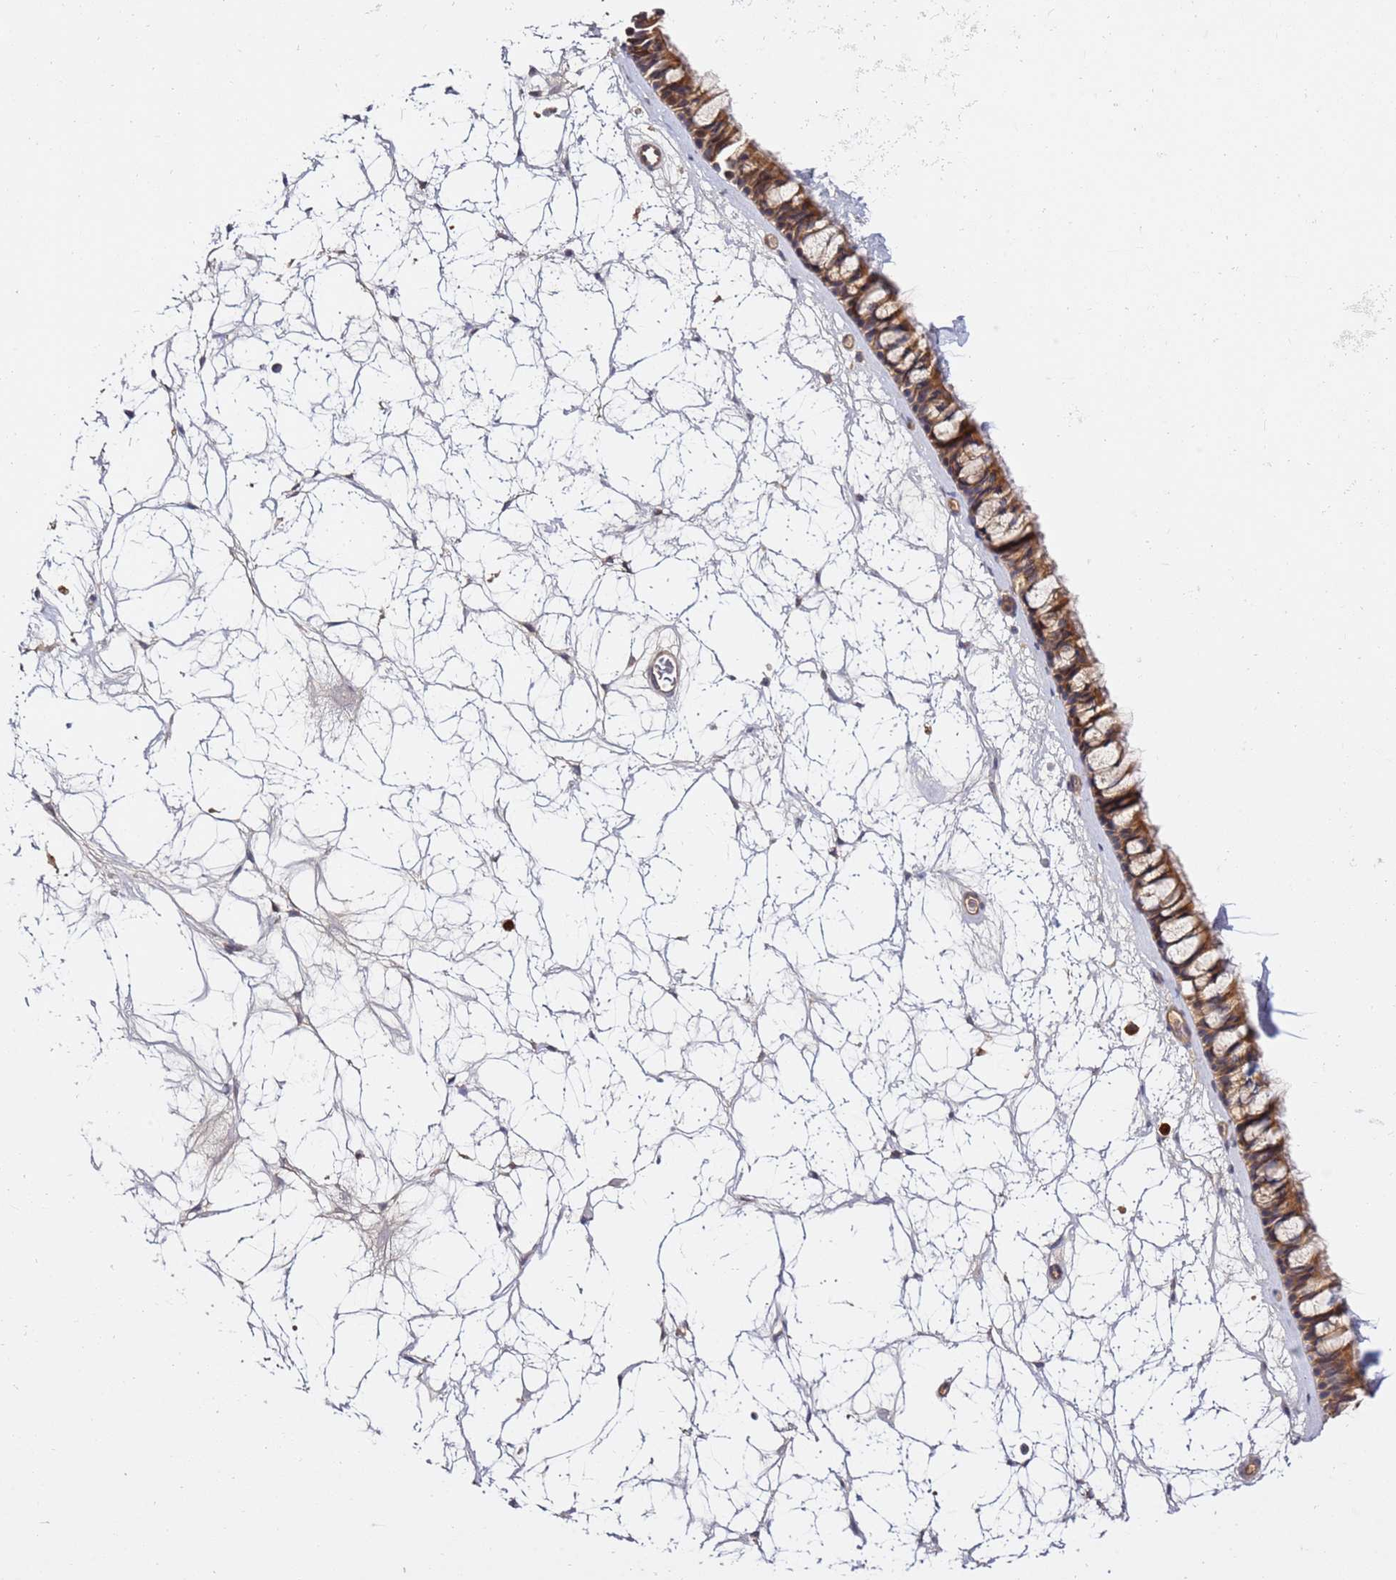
{"staining": {"intensity": "moderate", "quantity": ">75%", "location": "cytoplasmic/membranous"}, "tissue": "nasopharynx", "cell_type": "Respiratory epithelial cells", "image_type": "normal", "snomed": [{"axis": "morphology", "description": "Normal tissue, NOS"}, {"axis": "topography", "description": "Nasopharynx"}], "caption": "A micrograph of human nasopharynx stained for a protein demonstrates moderate cytoplasmic/membranous brown staining in respiratory epithelial cells.", "gene": "OSBPL2", "patient": {"sex": "male", "age": 64}}